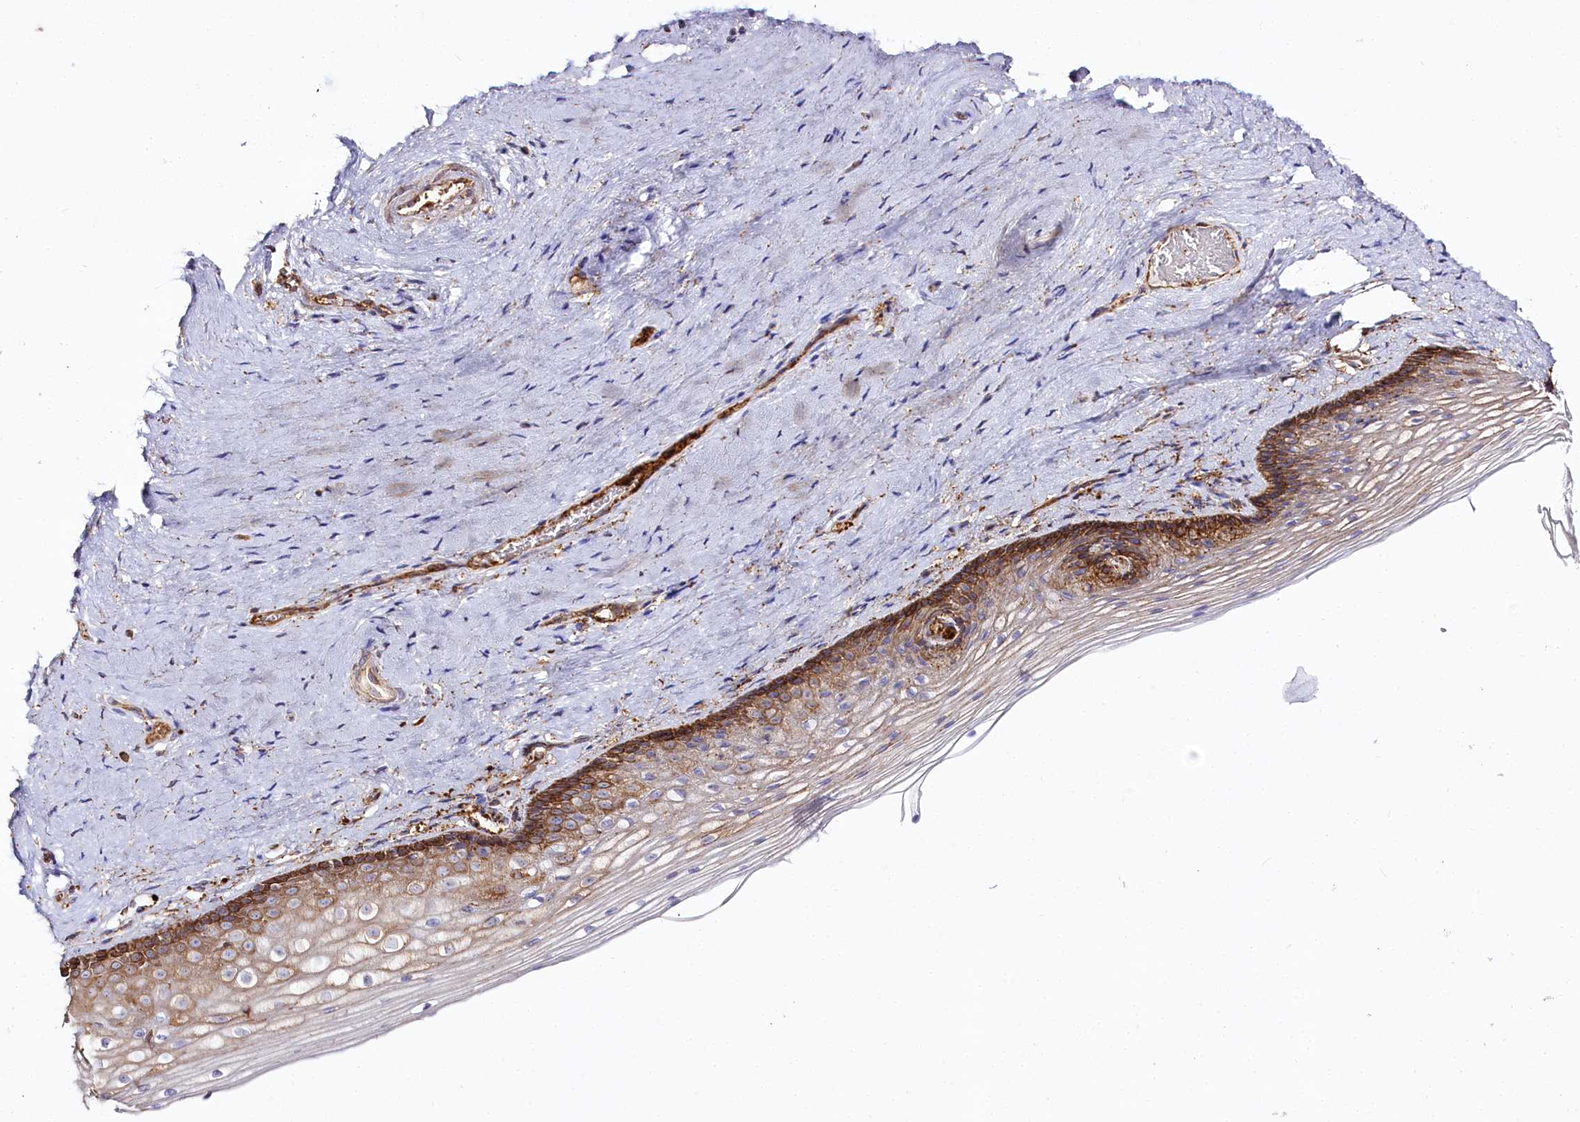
{"staining": {"intensity": "strong", "quantity": "25%-75%", "location": "cytoplasmic/membranous"}, "tissue": "vagina", "cell_type": "Squamous epithelial cells", "image_type": "normal", "snomed": [{"axis": "morphology", "description": "Normal tissue, NOS"}, {"axis": "topography", "description": "Vagina"}], "caption": "IHC micrograph of benign vagina stained for a protein (brown), which displays high levels of strong cytoplasmic/membranous expression in approximately 25%-75% of squamous epithelial cells.", "gene": "CNPY2", "patient": {"sex": "female", "age": 46}}